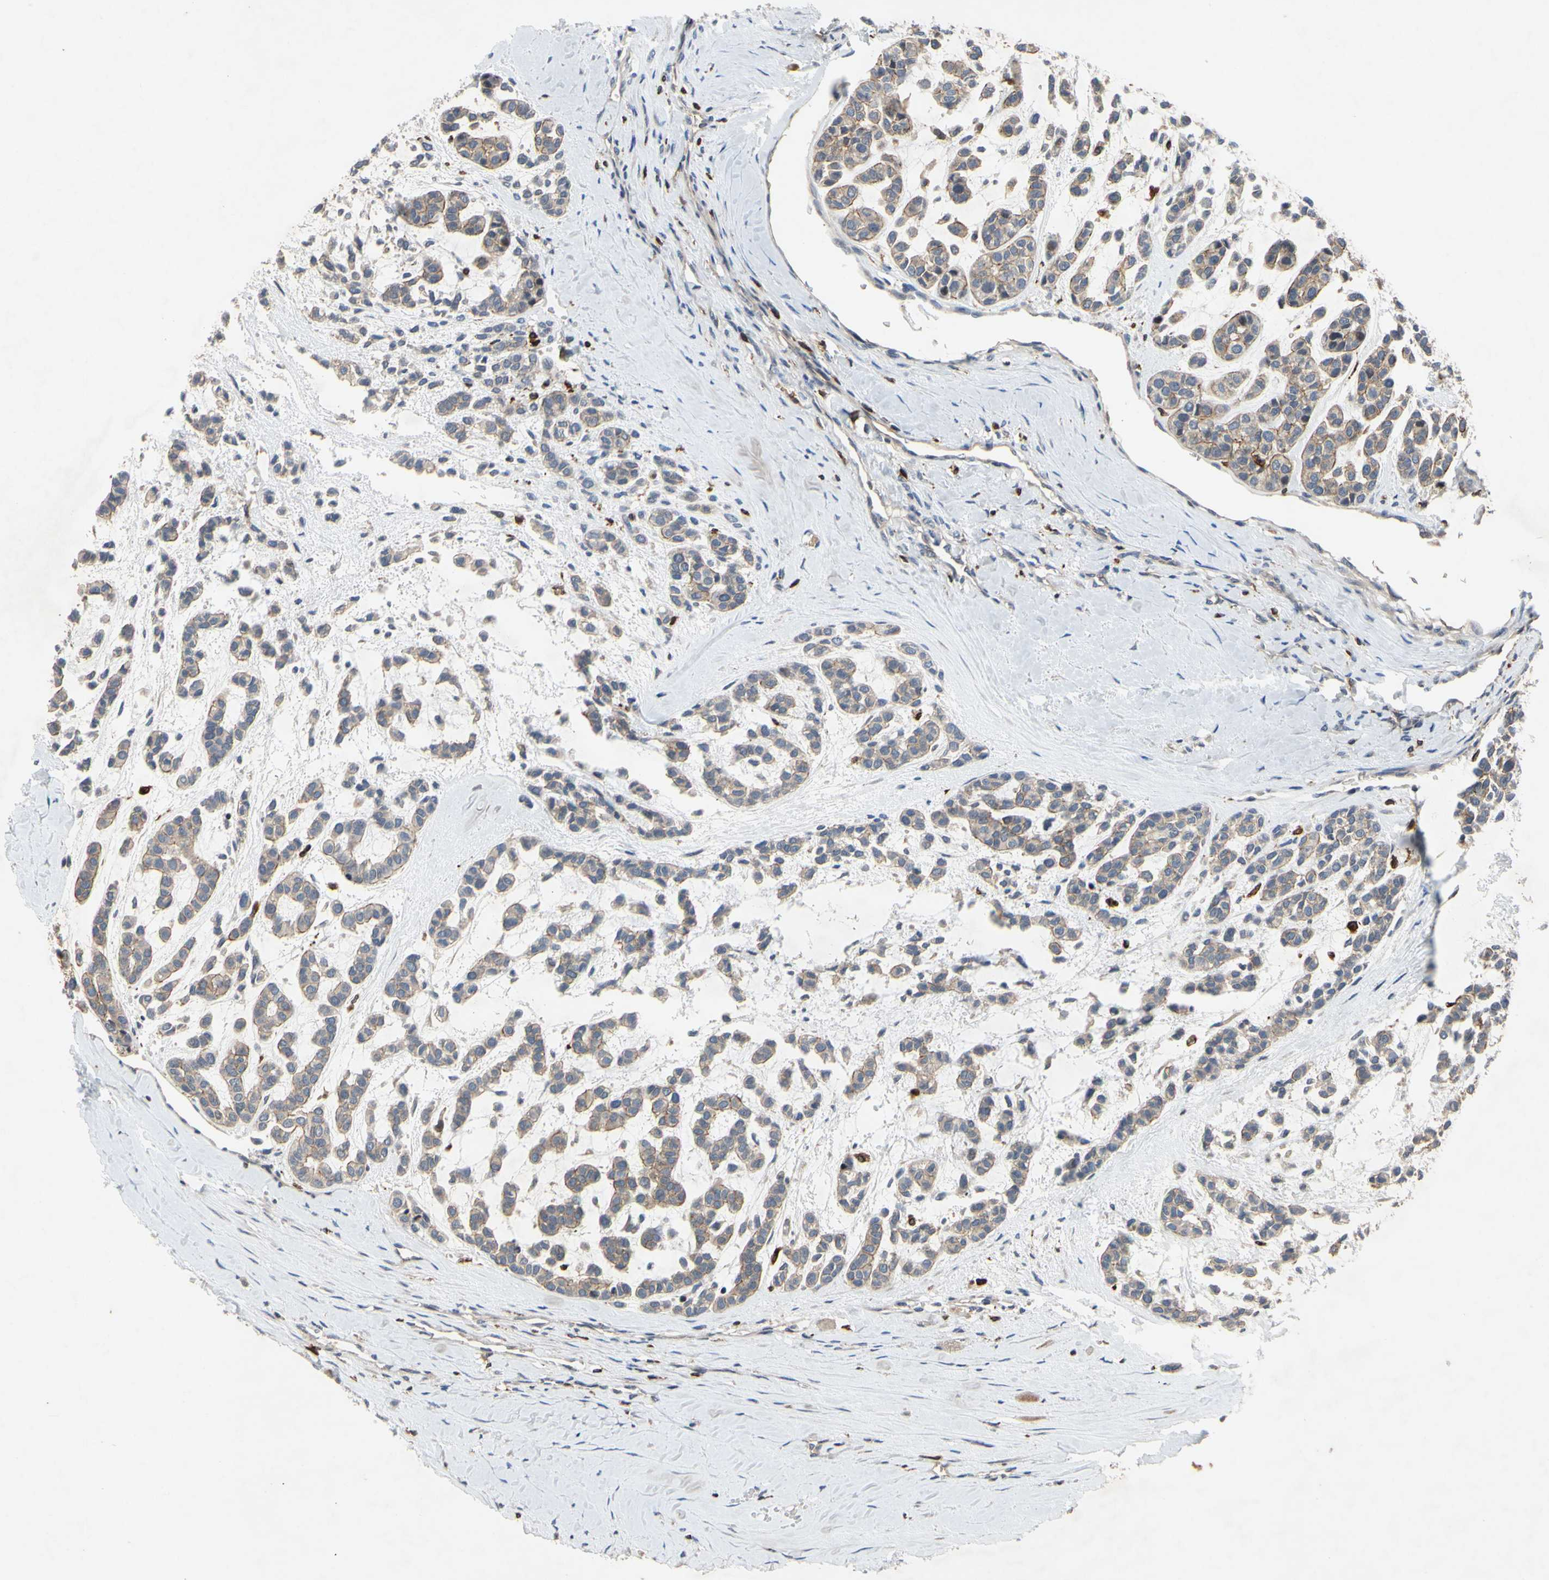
{"staining": {"intensity": "weak", "quantity": ">75%", "location": "cytoplasmic/membranous"}, "tissue": "head and neck cancer", "cell_type": "Tumor cells", "image_type": "cancer", "snomed": [{"axis": "morphology", "description": "Adenocarcinoma, NOS"}, {"axis": "morphology", "description": "Adenoma, NOS"}, {"axis": "topography", "description": "Head-Neck"}], "caption": "The micrograph reveals staining of adenoma (head and neck), revealing weak cytoplasmic/membranous protein expression (brown color) within tumor cells.", "gene": "PLXNA2", "patient": {"sex": "female", "age": 55}}